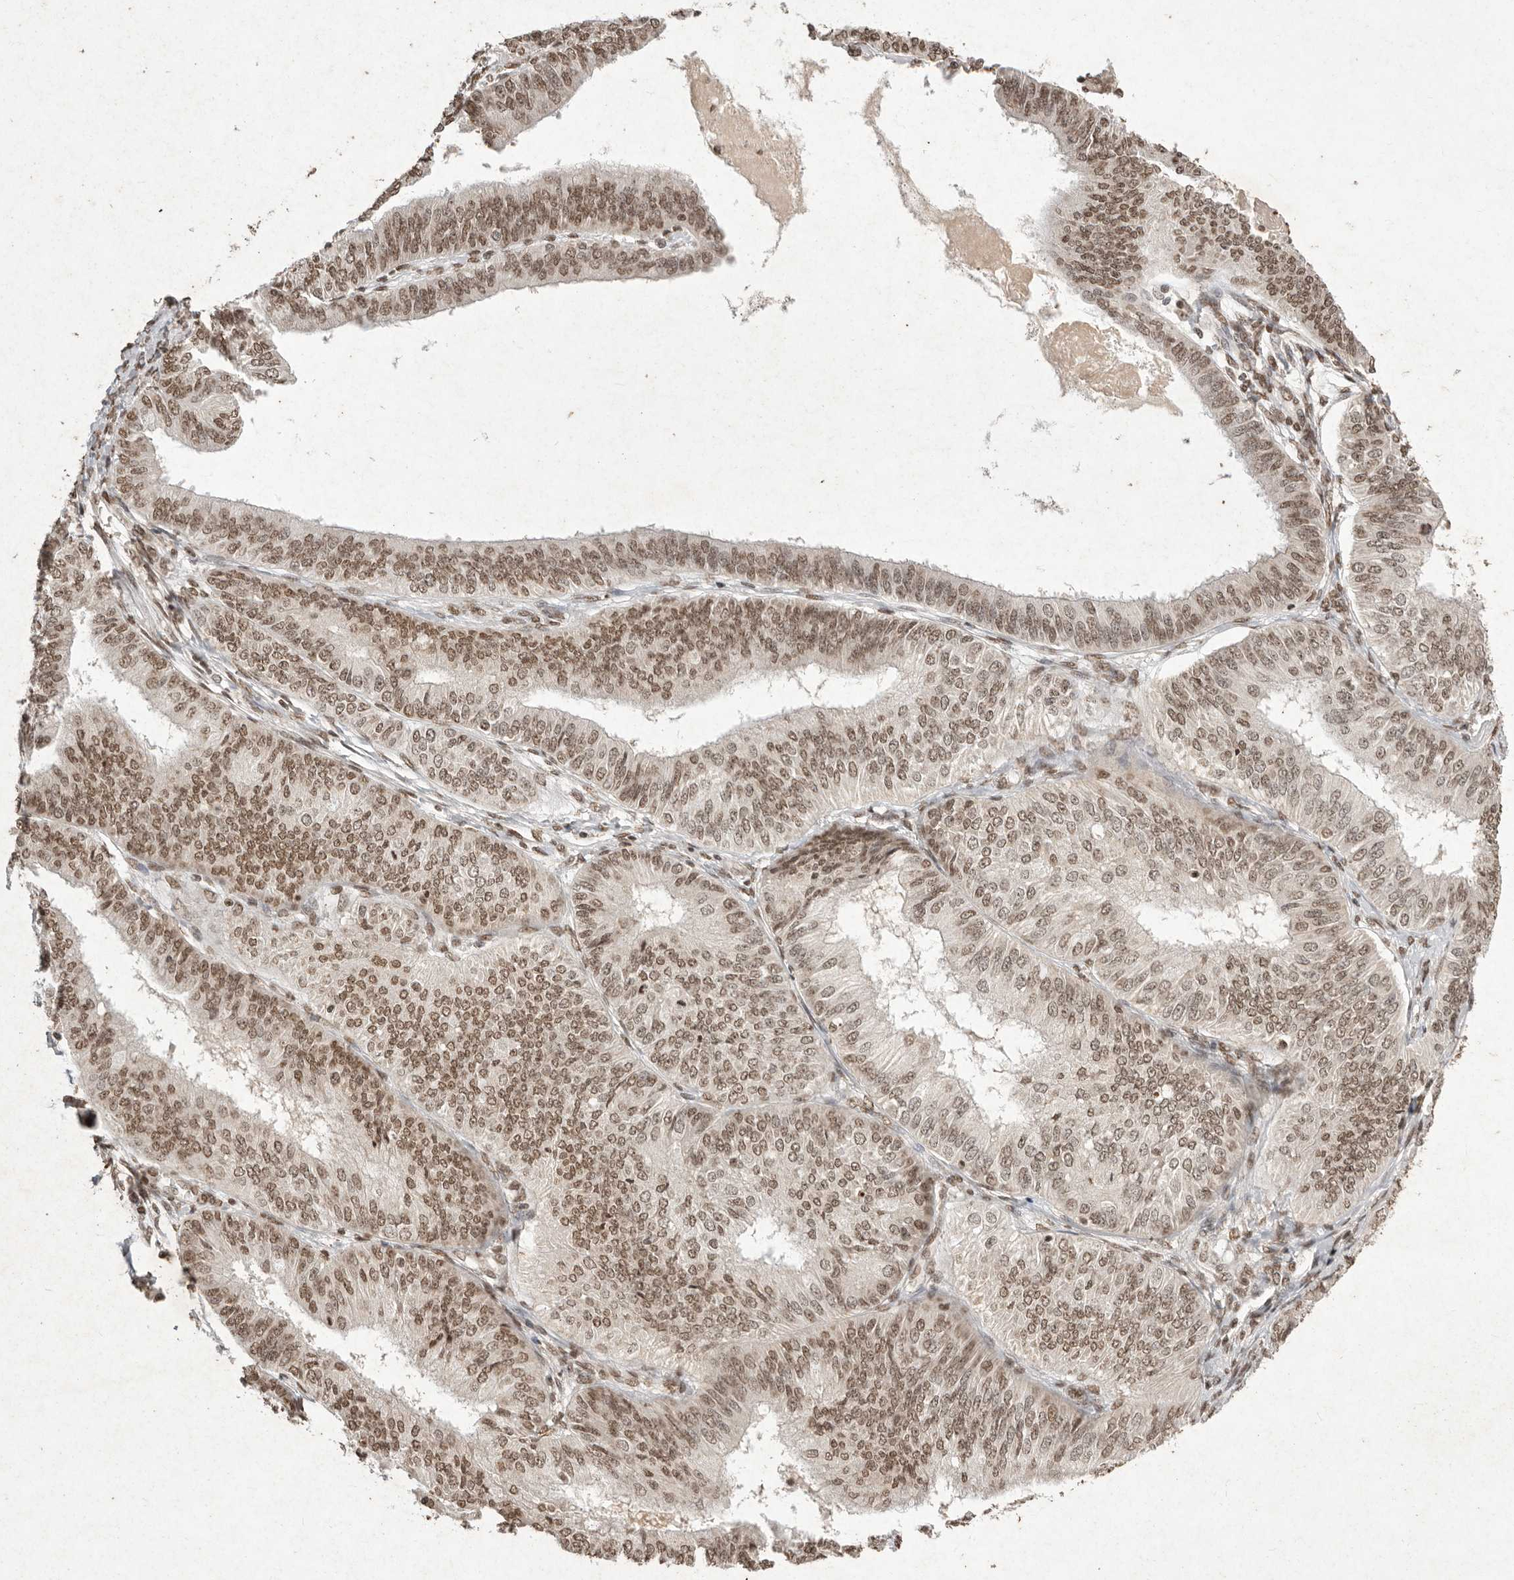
{"staining": {"intensity": "moderate", "quantity": ">75%", "location": "nuclear"}, "tissue": "endometrial cancer", "cell_type": "Tumor cells", "image_type": "cancer", "snomed": [{"axis": "morphology", "description": "Adenocarcinoma, NOS"}, {"axis": "topography", "description": "Endometrium"}], "caption": "DAB immunohistochemical staining of human endometrial cancer exhibits moderate nuclear protein positivity in approximately >75% of tumor cells.", "gene": "NKX3-2", "patient": {"sex": "female", "age": 58}}